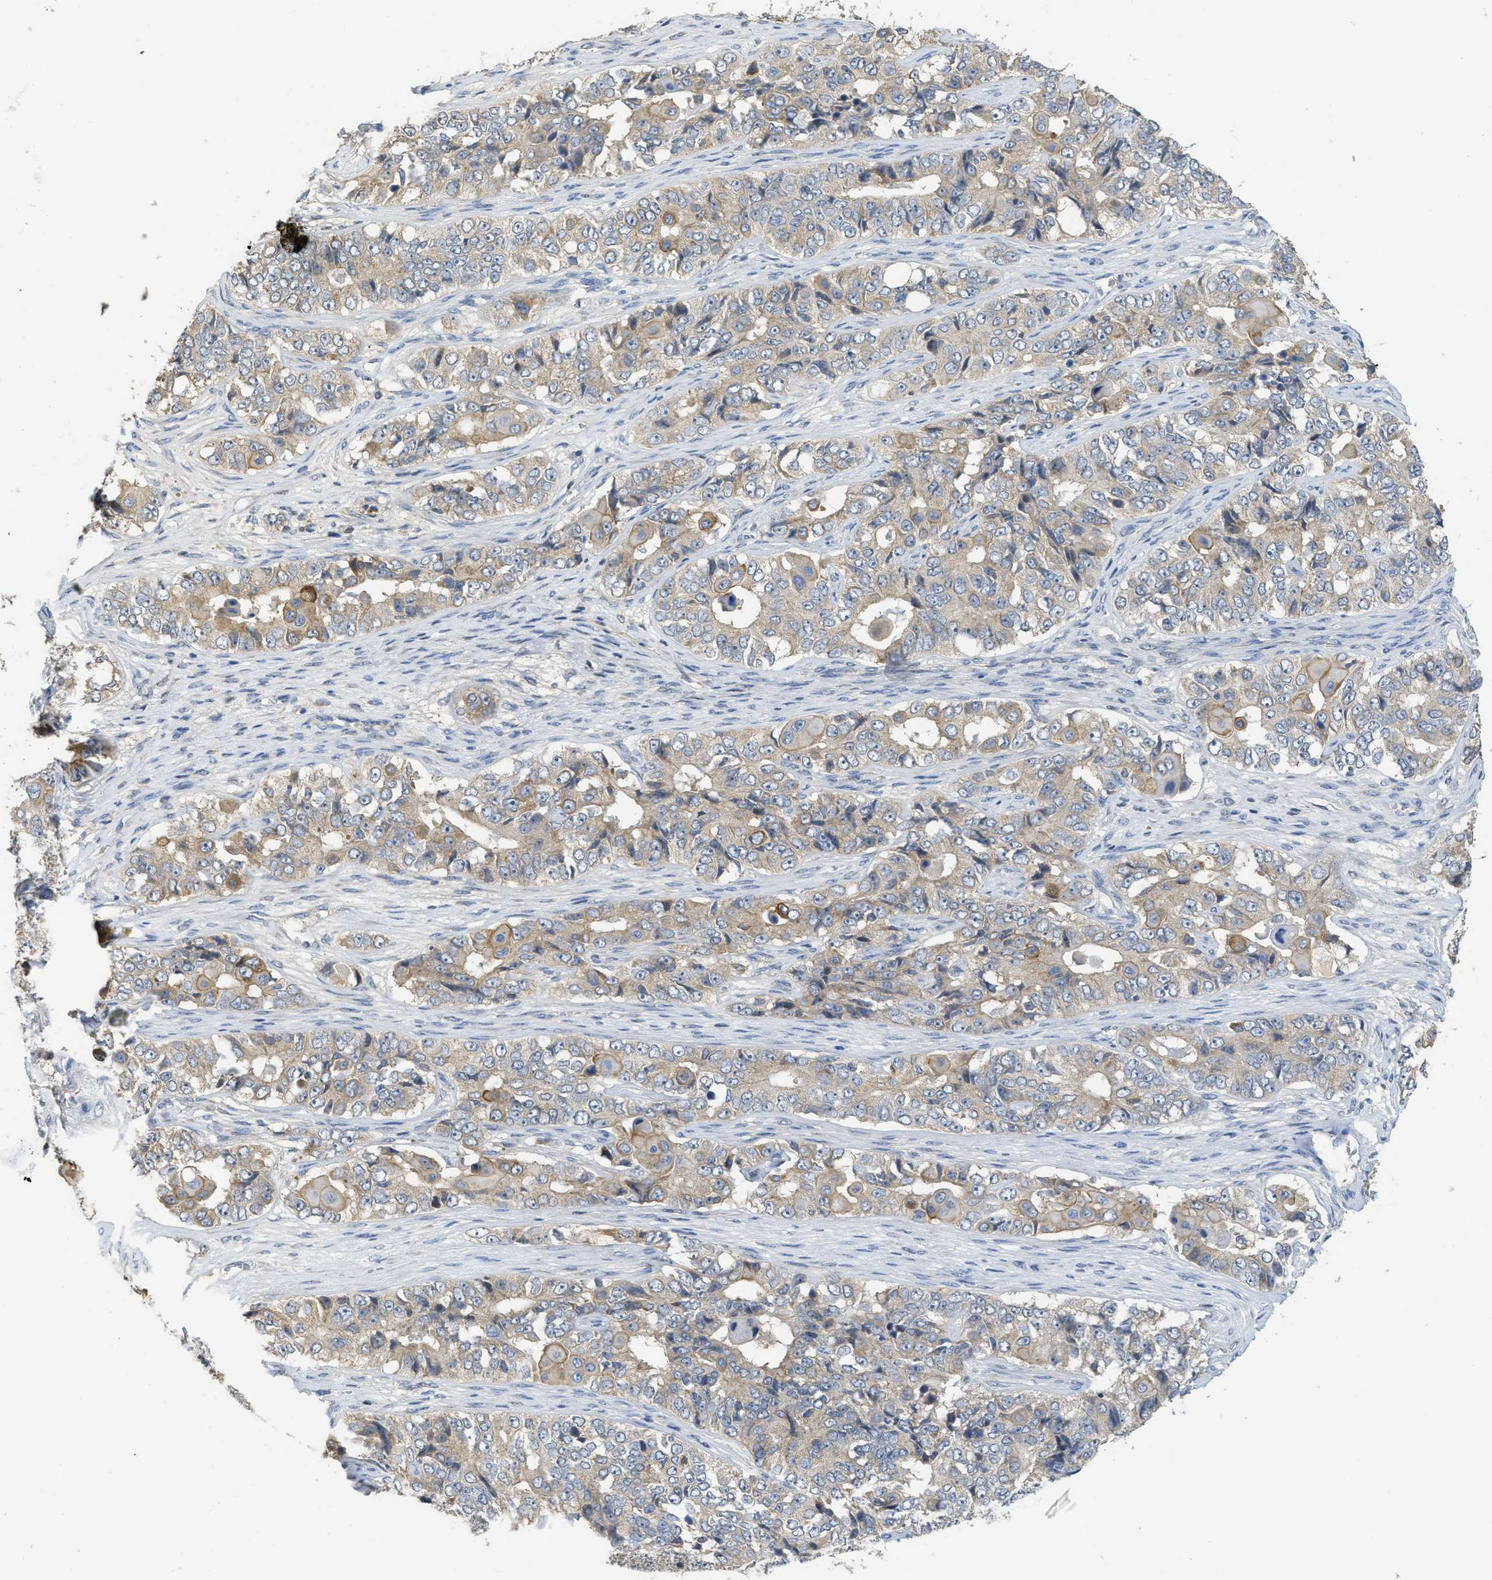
{"staining": {"intensity": "weak", "quantity": ">75%", "location": "cytoplasmic/membranous"}, "tissue": "ovarian cancer", "cell_type": "Tumor cells", "image_type": "cancer", "snomed": [{"axis": "morphology", "description": "Carcinoma, endometroid"}, {"axis": "topography", "description": "Ovary"}], "caption": "Ovarian cancer was stained to show a protein in brown. There is low levels of weak cytoplasmic/membranous staining in approximately >75% of tumor cells. (IHC, brightfield microscopy, high magnification).", "gene": "SFXN2", "patient": {"sex": "female", "age": 51}}